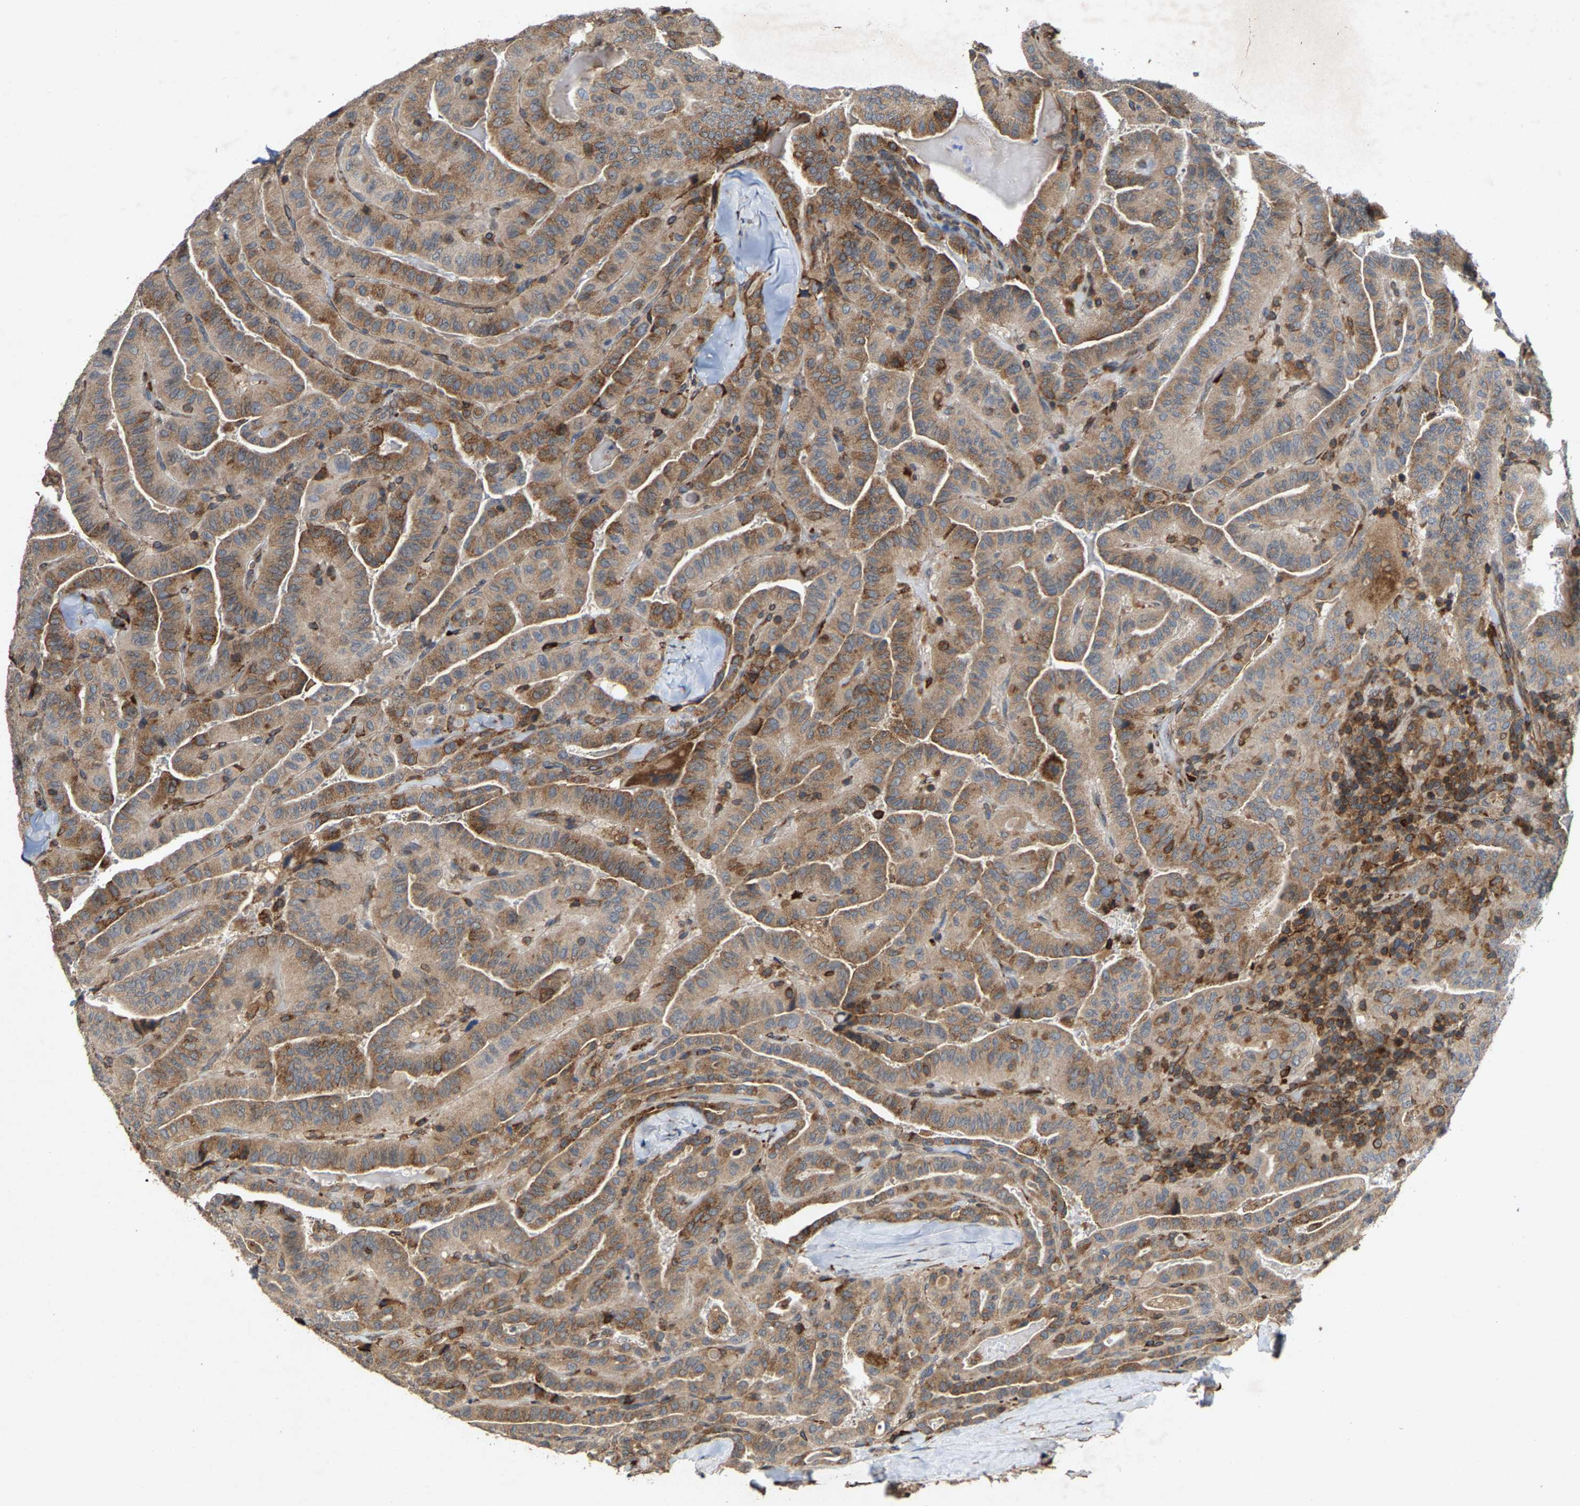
{"staining": {"intensity": "moderate", "quantity": ">75%", "location": "cytoplasmic/membranous"}, "tissue": "thyroid cancer", "cell_type": "Tumor cells", "image_type": "cancer", "snomed": [{"axis": "morphology", "description": "Papillary adenocarcinoma, NOS"}, {"axis": "topography", "description": "Thyroid gland"}], "caption": "High-power microscopy captured an IHC histopathology image of thyroid cancer, revealing moderate cytoplasmic/membranous expression in approximately >75% of tumor cells. The staining was performed using DAB, with brown indicating positive protein expression. Nuclei are stained blue with hematoxylin.", "gene": "FGD3", "patient": {"sex": "male", "age": 77}}